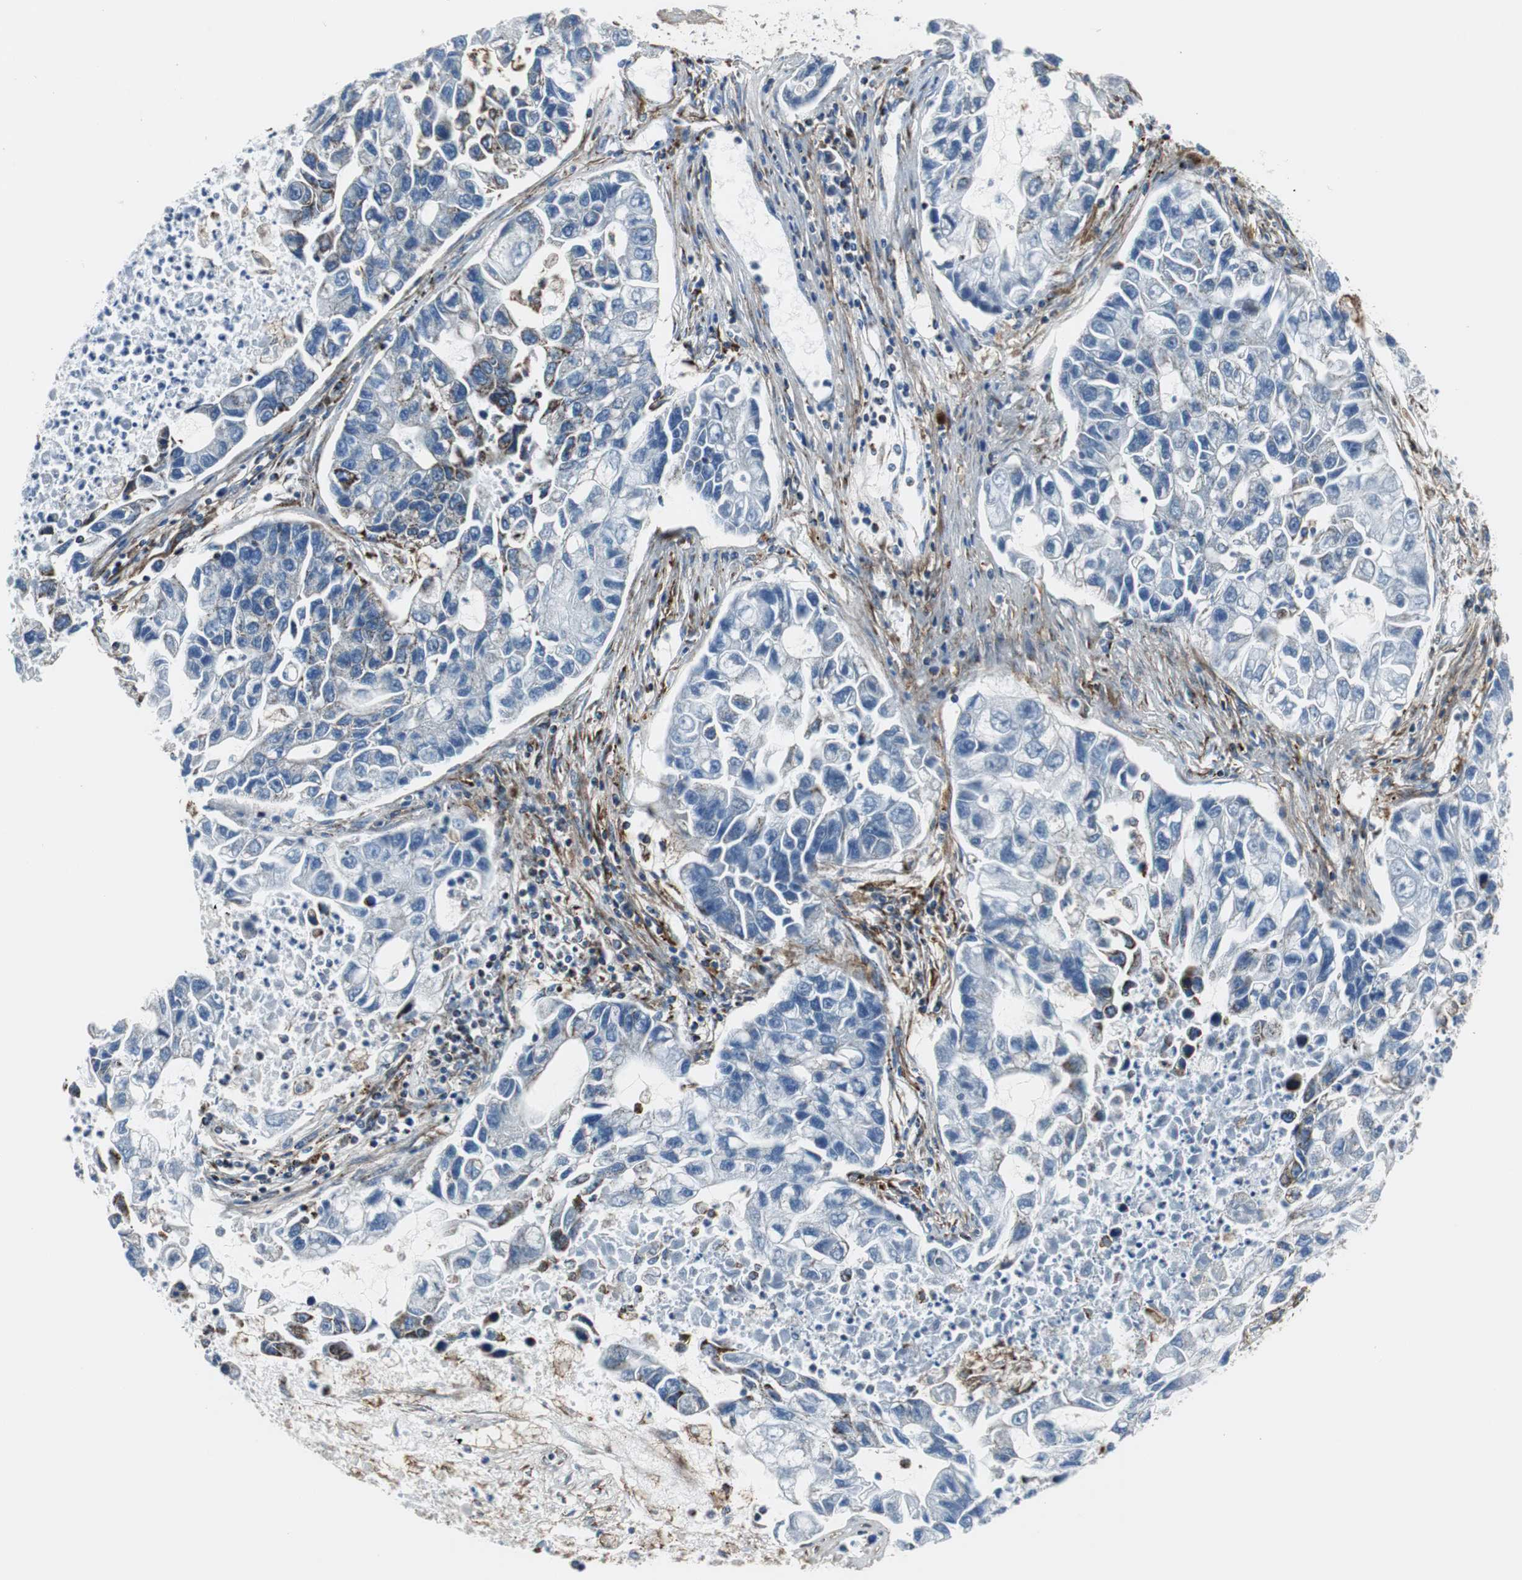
{"staining": {"intensity": "negative", "quantity": "none", "location": "none"}, "tissue": "lung cancer", "cell_type": "Tumor cells", "image_type": "cancer", "snomed": [{"axis": "morphology", "description": "Adenocarcinoma, NOS"}, {"axis": "topography", "description": "Lung"}], "caption": "Immunohistochemistry photomicrograph of neoplastic tissue: human lung cancer (adenocarcinoma) stained with DAB (3,3'-diaminobenzidine) displays no significant protein staining in tumor cells.", "gene": "C1QTNF7", "patient": {"sex": "female", "age": 51}}